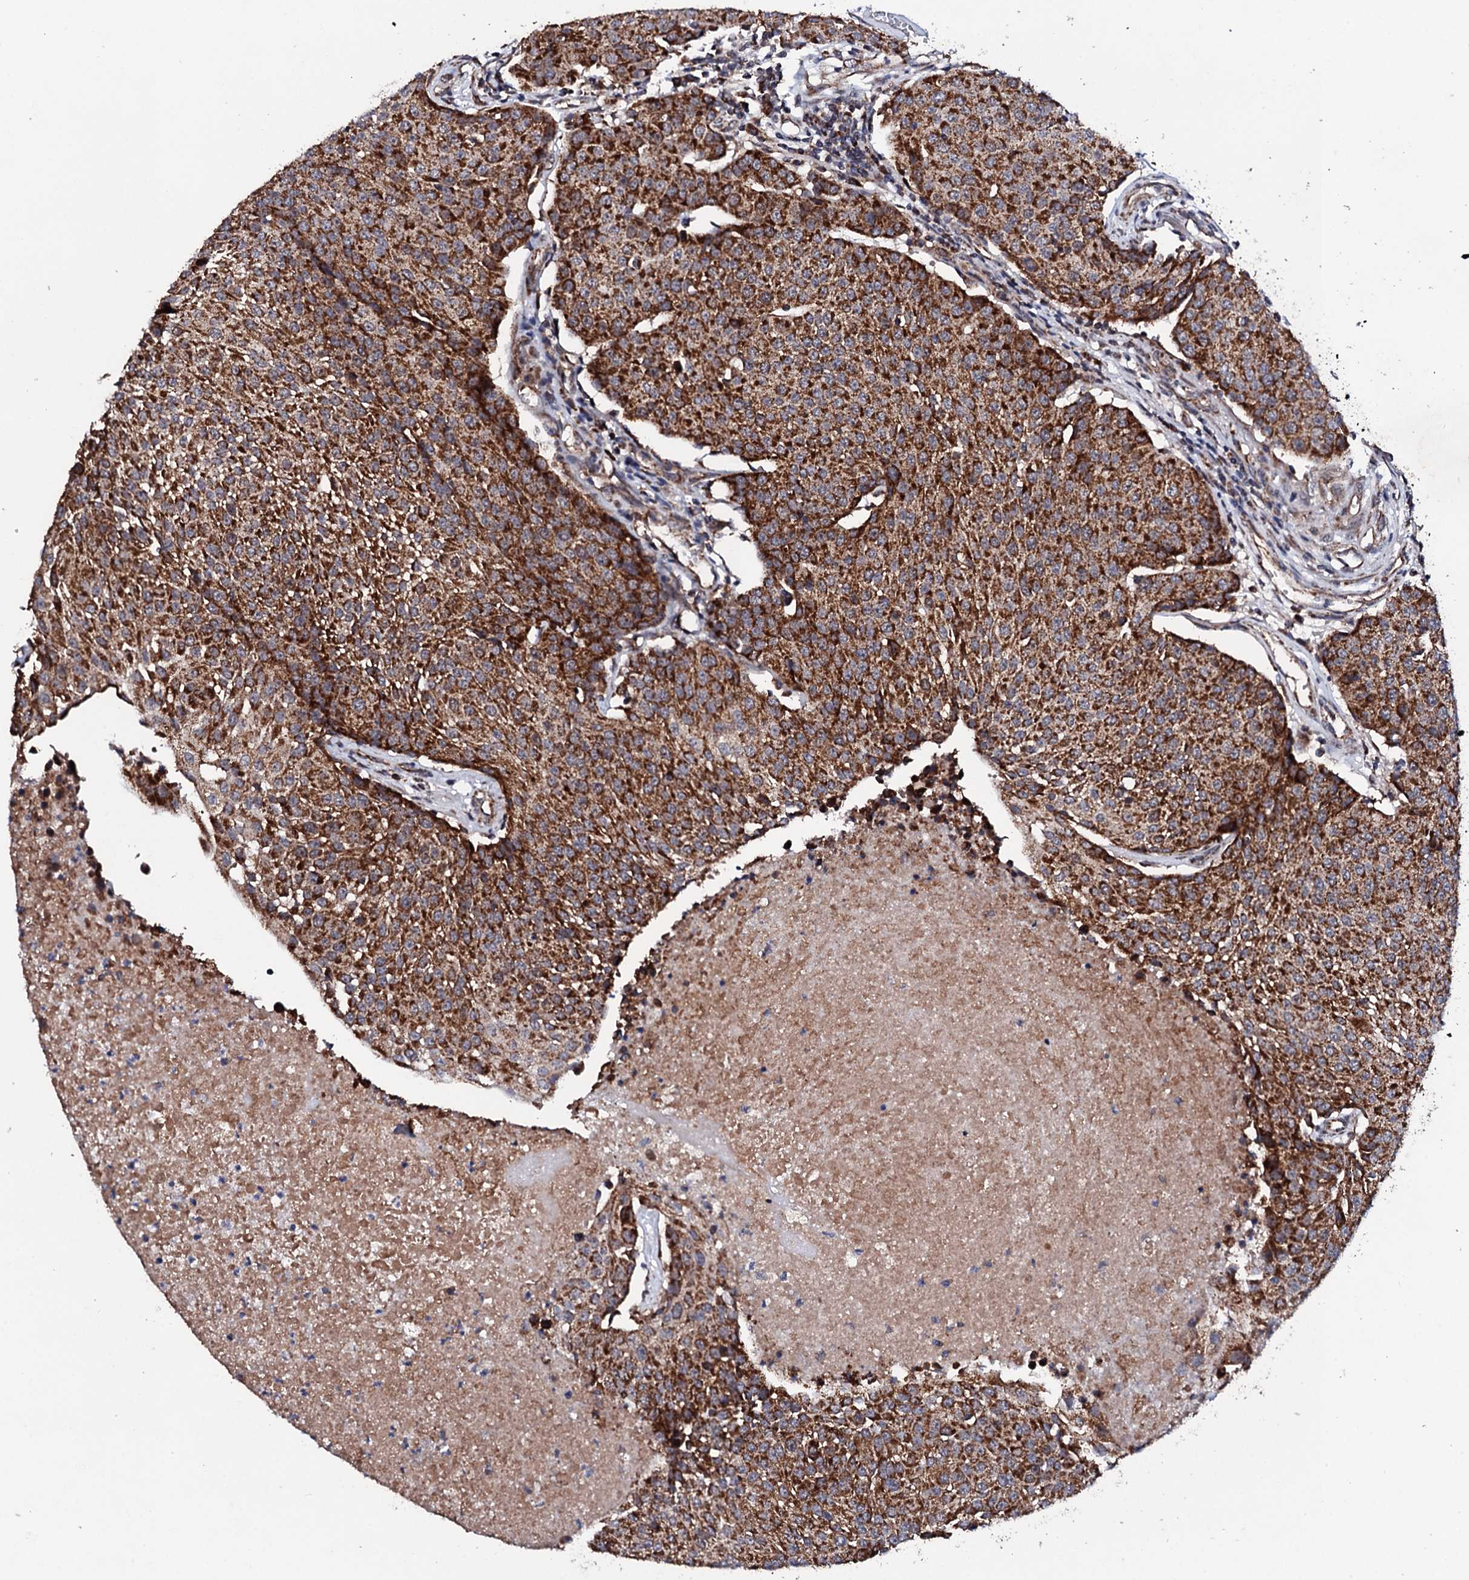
{"staining": {"intensity": "strong", "quantity": ">75%", "location": "cytoplasmic/membranous"}, "tissue": "urothelial cancer", "cell_type": "Tumor cells", "image_type": "cancer", "snomed": [{"axis": "morphology", "description": "Urothelial carcinoma, High grade"}, {"axis": "topography", "description": "Urinary bladder"}], "caption": "Tumor cells demonstrate high levels of strong cytoplasmic/membranous staining in approximately >75% of cells in high-grade urothelial carcinoma.", "gene": "MTIF3", "patient": {"sex": "female", "age": 85}}